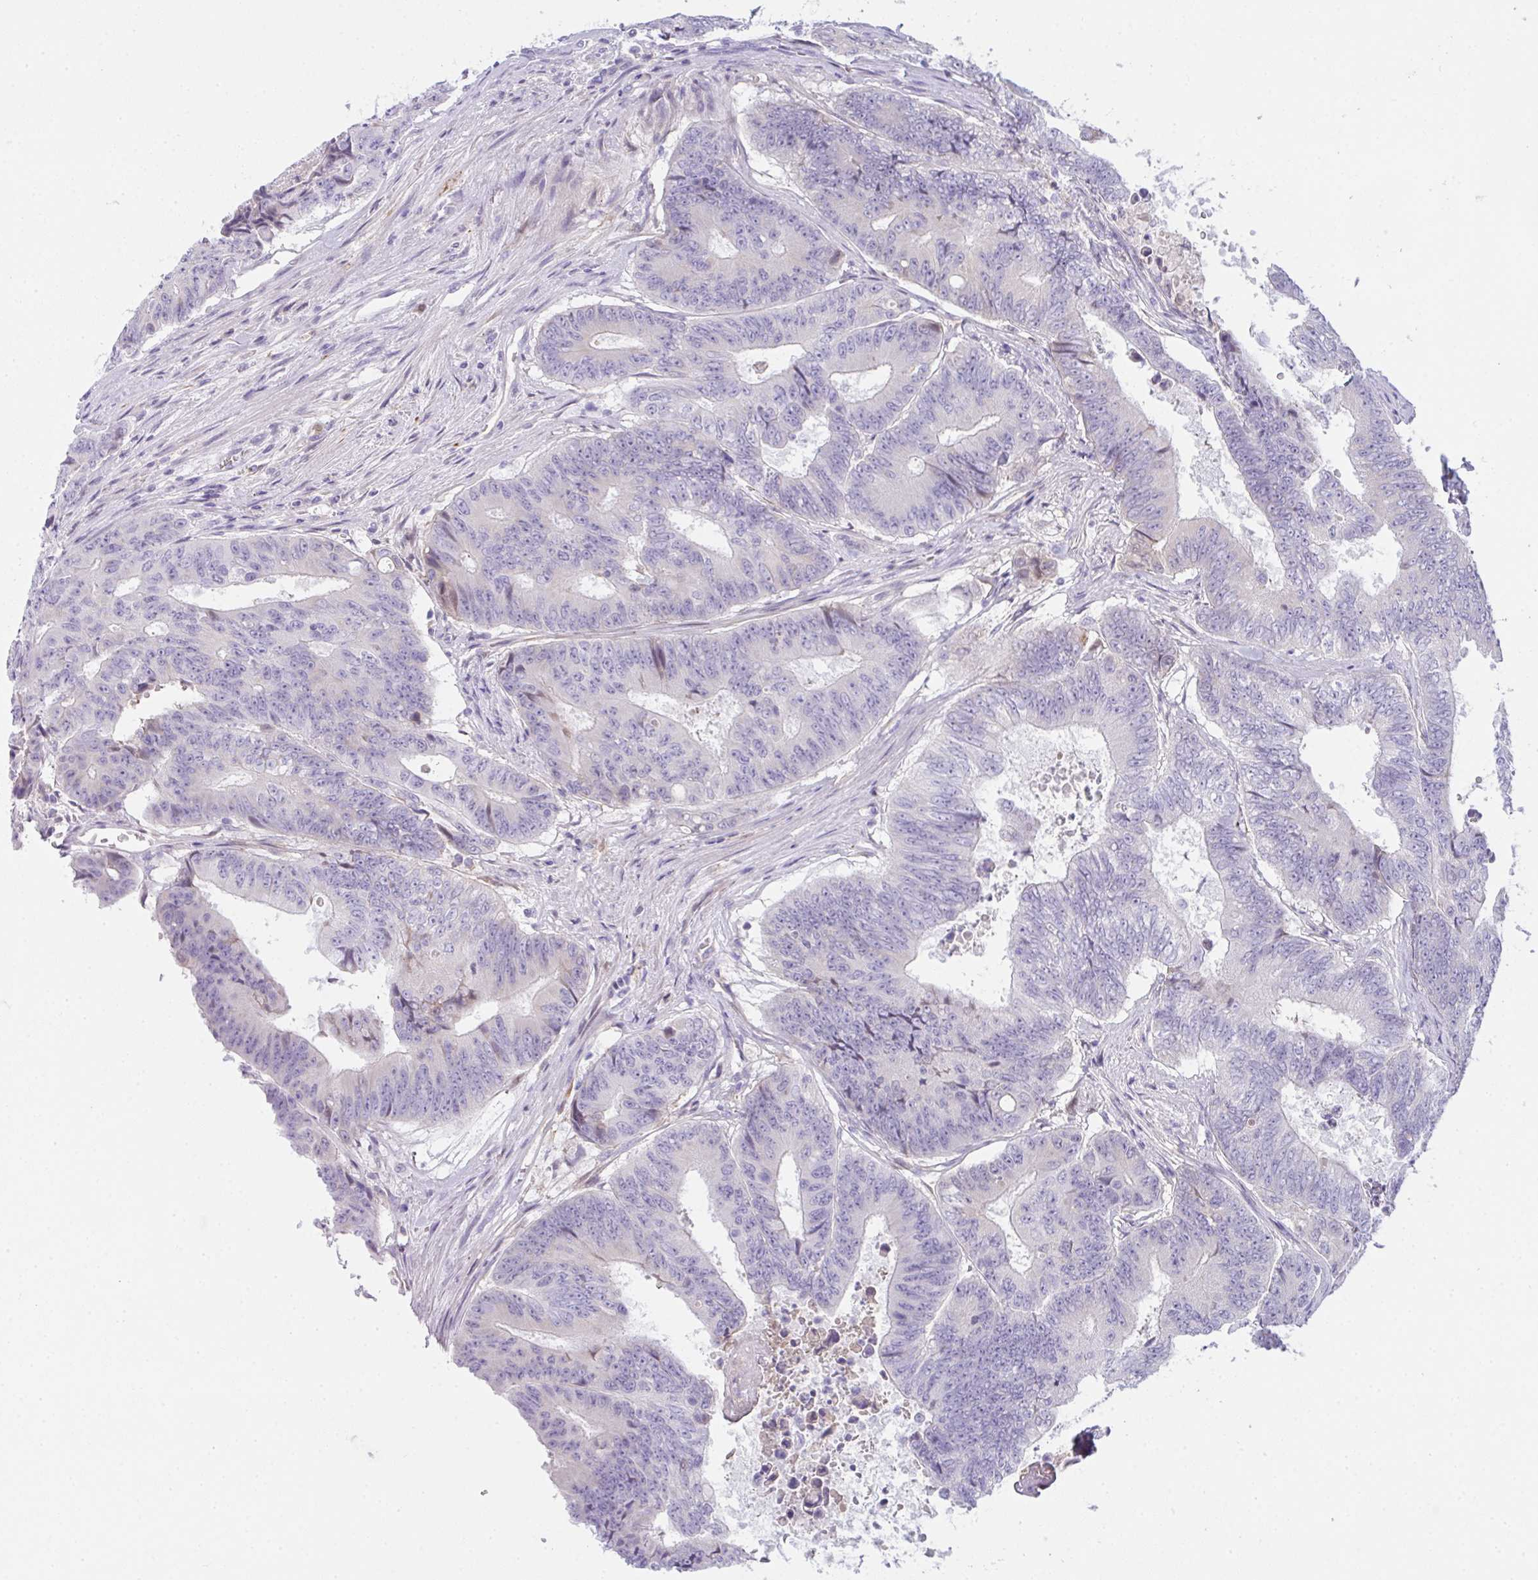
{"staining": {"intensity": "negative", "quantity": "none", "location": "none"}, "tissue": "colorectal cancer", "cell_type": "Tumor cells", "image_type": "cancer", "snomed": [{"axis": "morphology", "description": "Adenocarcinoma, NOS"}, {"axis": "topography", "description": "Colon"}], "caption": "Tumor cells show no significant protein expression in colorectal adenocarcinoma.", "gene": "COX7B", "patient": {"sex": "female", "age": 48}}